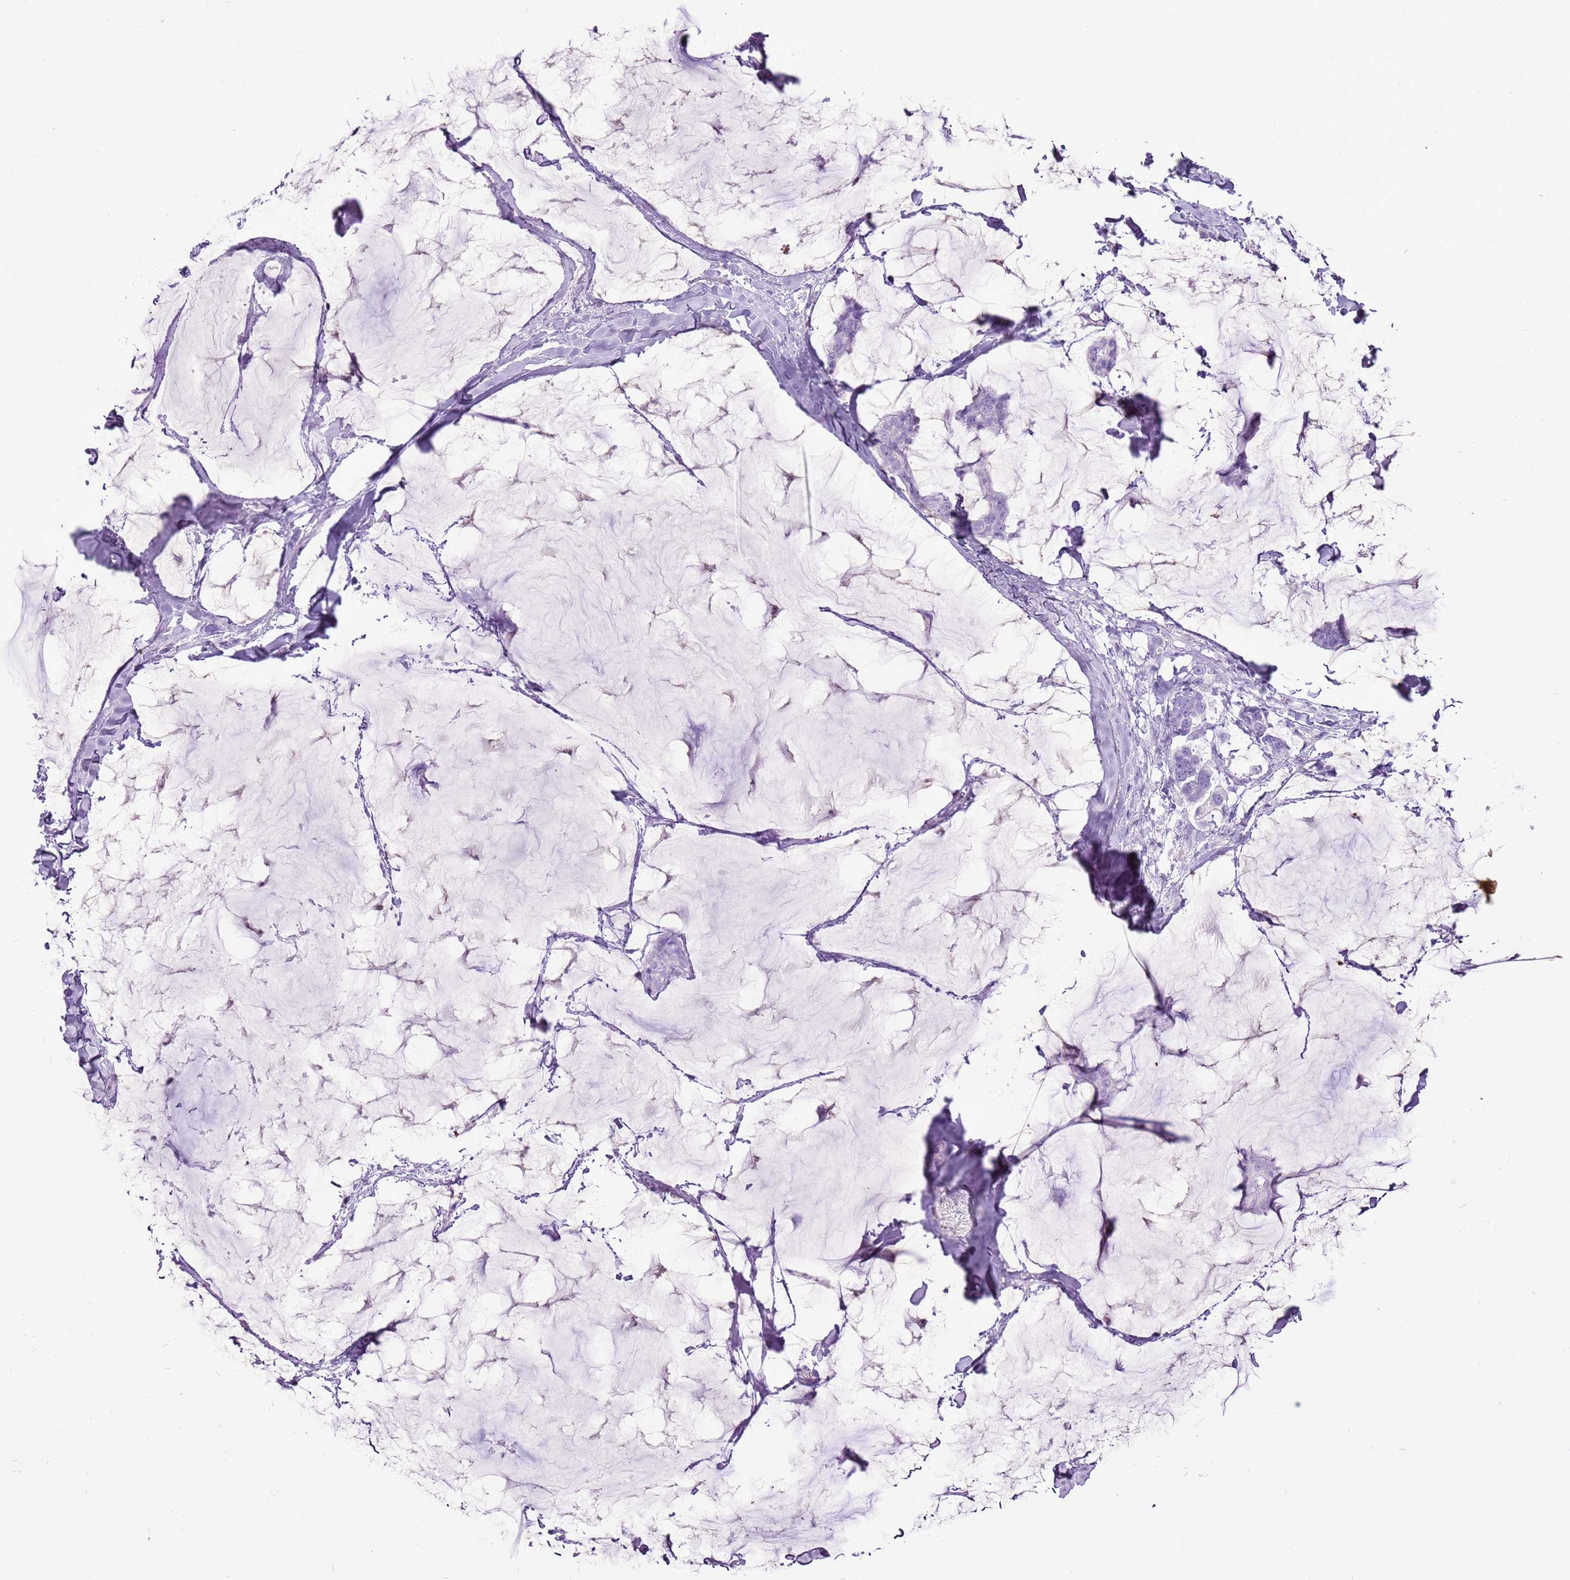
{"staining": {"intensity": "negative", "quantity": "none", "location": "none"}, "tissue": "breast cancer", "cell_type": "Tumor cells", "image_type": "cancer", "snomed": [{"axis": "morphology", "description": "Duct carcinoma"}, {"axis": "topography", "description": "Breast"}], "caption": "Human intraductal carcinoma (breast) stained for a protein using immunohistochemistry demonstrates no positivity in tumor cells.", "gene": "CNFN", "patient": {"sex": "female", "age": 93}}